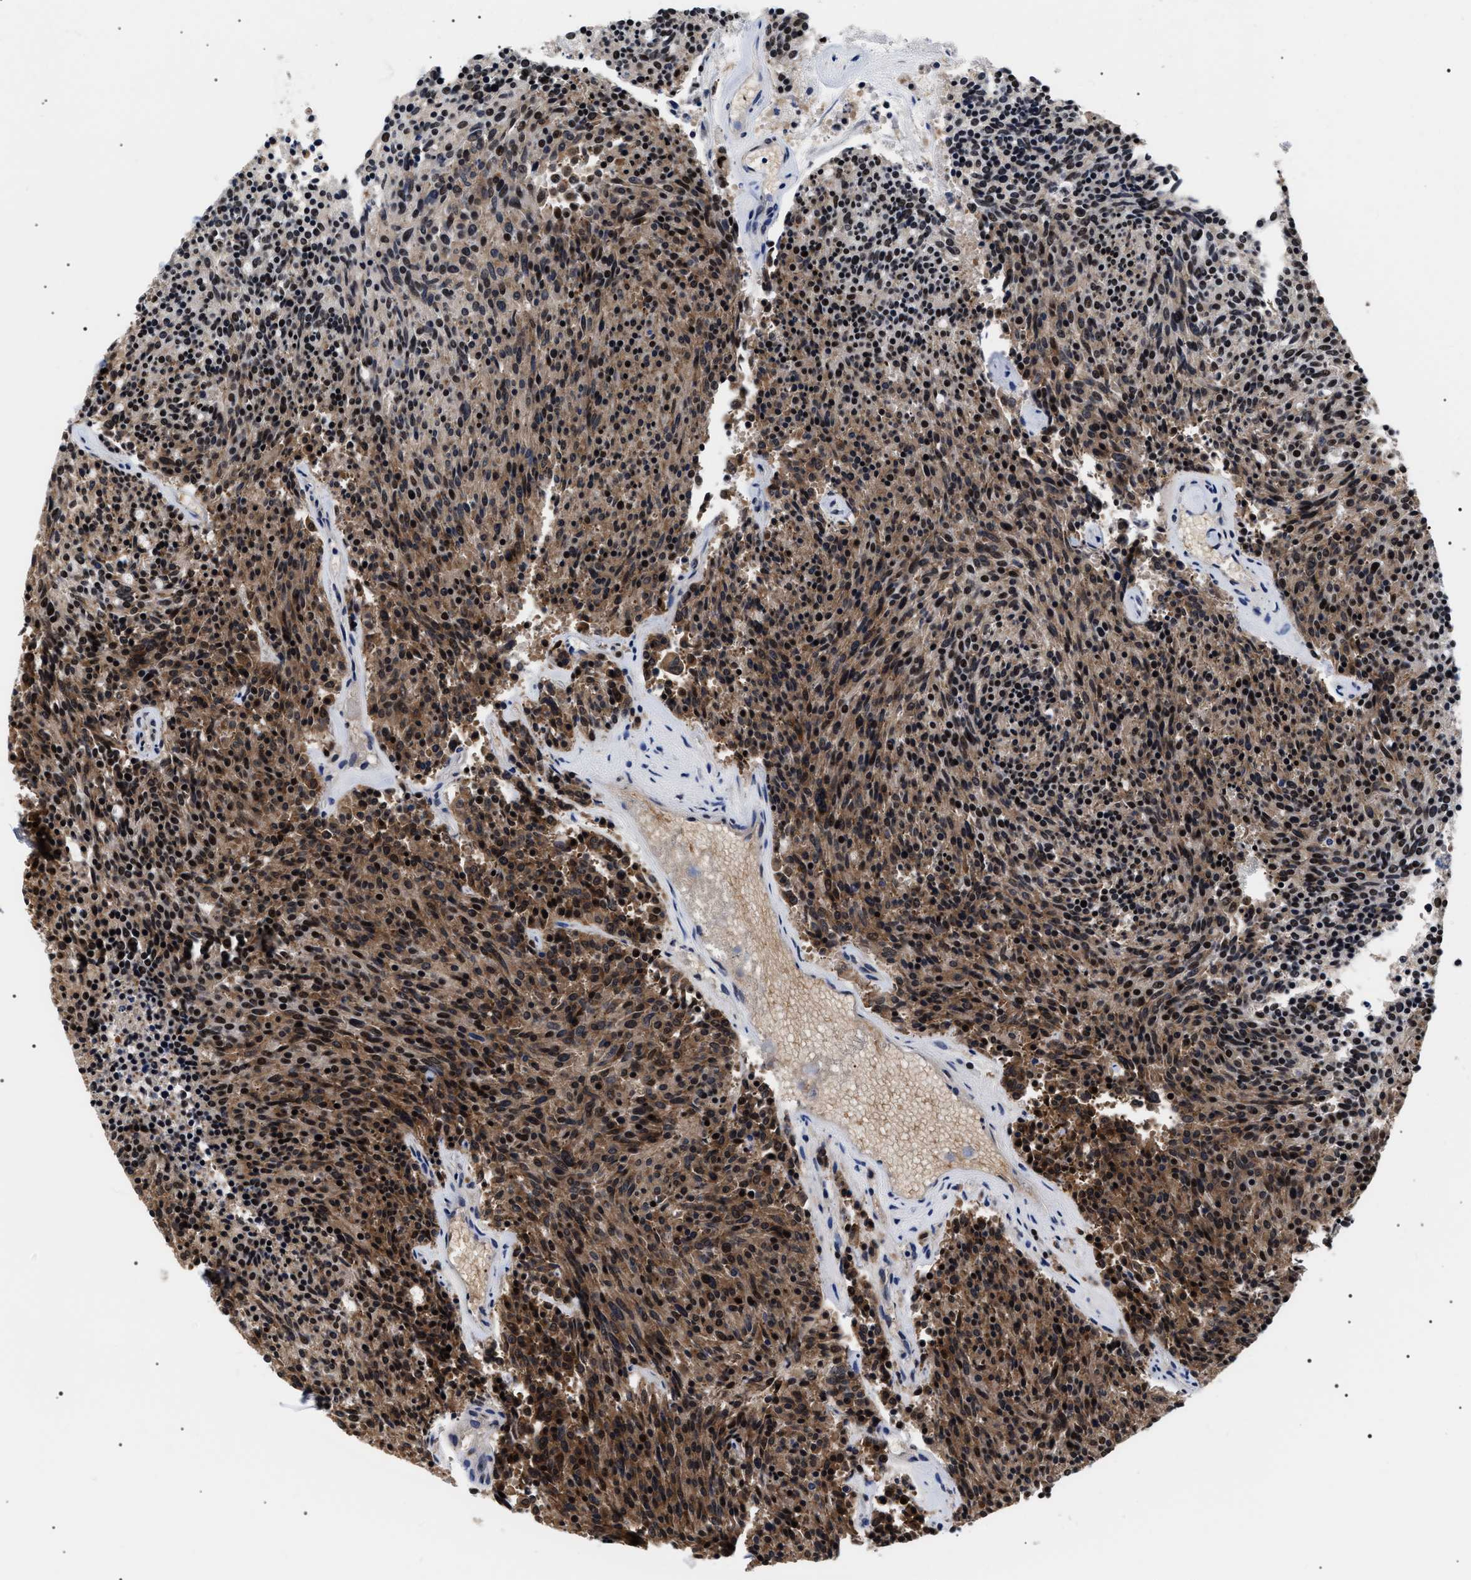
{"staining": {"intensity": "moderate", "quantity": ">75%", "location": "cytoplasmic/membranous,nuclear"}, "tissue": "carcinoid", "cell_type": "Tumor cells", "image_type": "cancer", "snomed": [{"axis": "morphology", "description": "Carcinoid, malignant, NOS"}, {"axis": "topography", "description": "Pancreas"}], "caption": "Moderate cytoplasmic/membranous and nuclear positivity is appreciated in approximately >75% of tumor cells in carcinoid.", "gene": "CAAP1", "patient": {"sex": "female", "age": 54}}